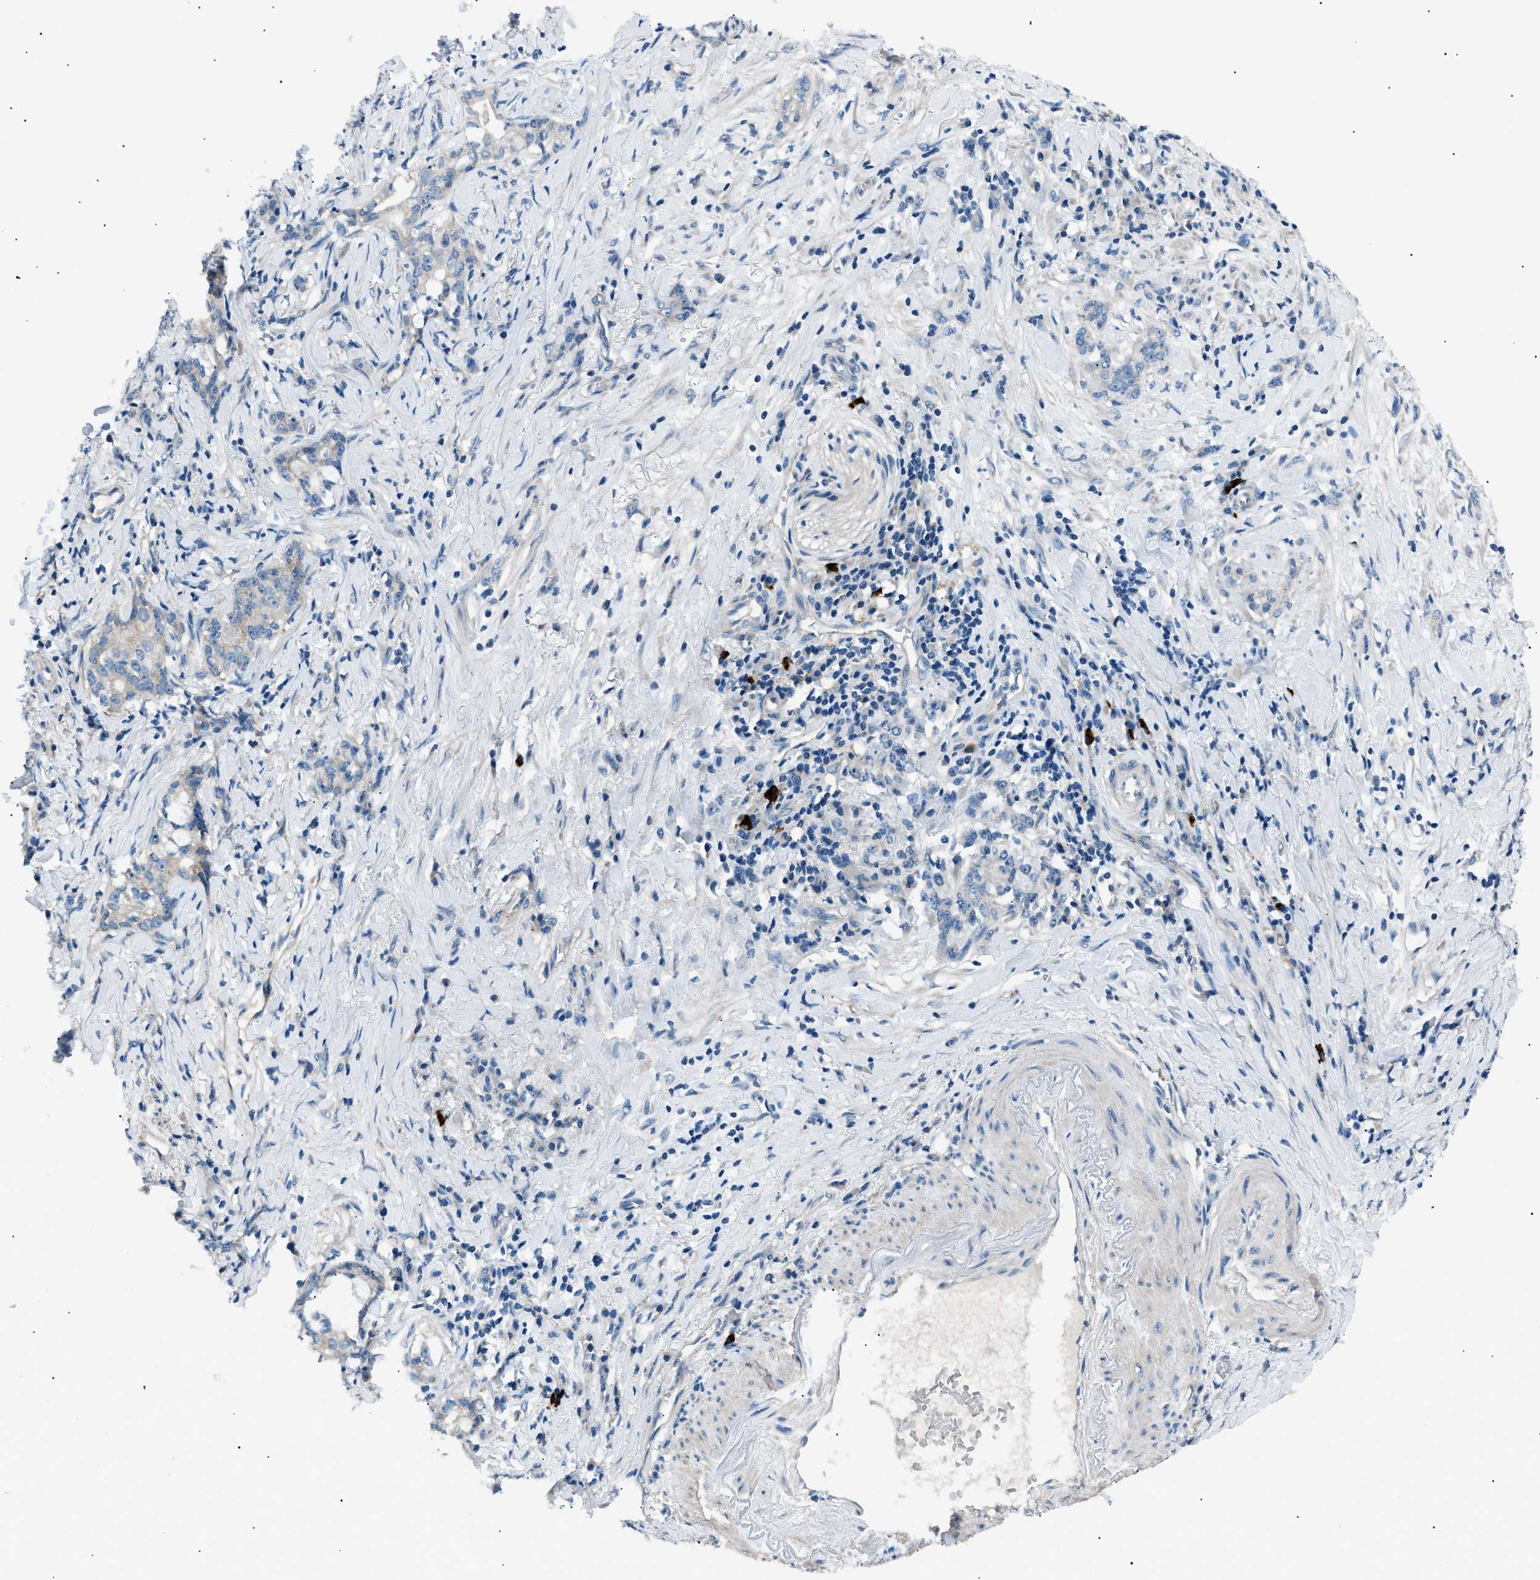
{"staining": {"intensity": "negative", "quantity": "none", "location": "none"}, "tissue": "stomach cancer", "cell_type": "Tumor cells", "image_type": "cancer", "snomed": [{"axis": "morphology", "description": "Adenocarcinoma, NOS"}, {"axis": "topography", "description": "Stomach, lower"}], "caption": "Immunohistochemical staining of human stomach cancer (adenocarcinoma) reveals no significant positivity in tumor cells.", "gene": "LRRC37B", "patient": {"sex": "male", "age": 88}}